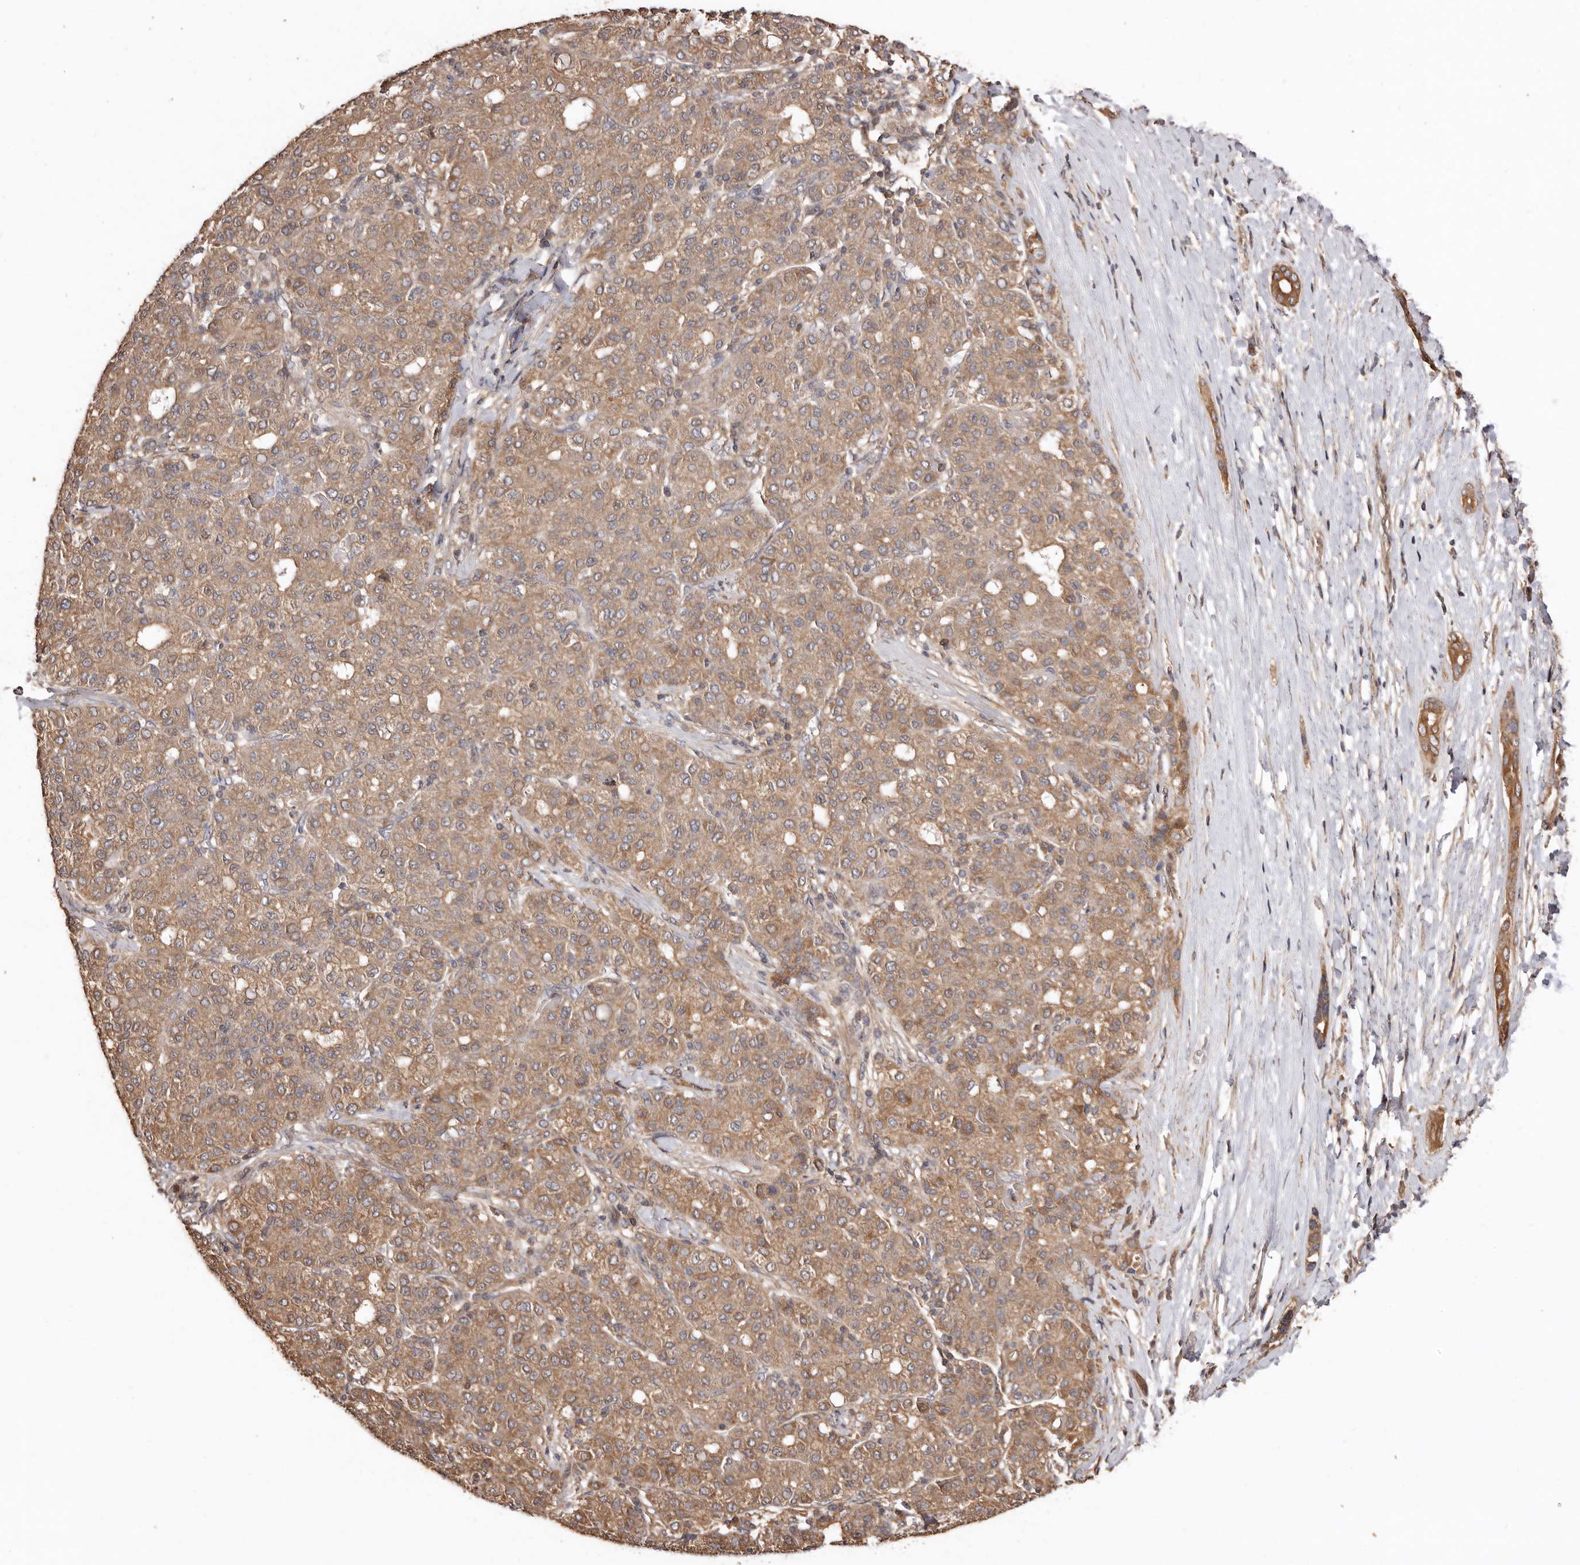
{"staining": {"intensity": "moderate", "quantity": ">75%", "location": "cytoplasmic/membranous"}, "tissue": "liver cancer", "cell_type": "Tumor cells", "image_type": "cancer", "snomed": [{"axis": "morphology", "description": "Carcinoma, Hepatocellular, NOS"}, {"axis": "topography", "description": "Liver"}], "caption": "The image reveals a brown stain indicating the presence of a protein in the cytoplasmic/membranous of tumor cells in liver cancer.", "gene": "COQ8B", "patient": {"sex": "male", "age": 65}}